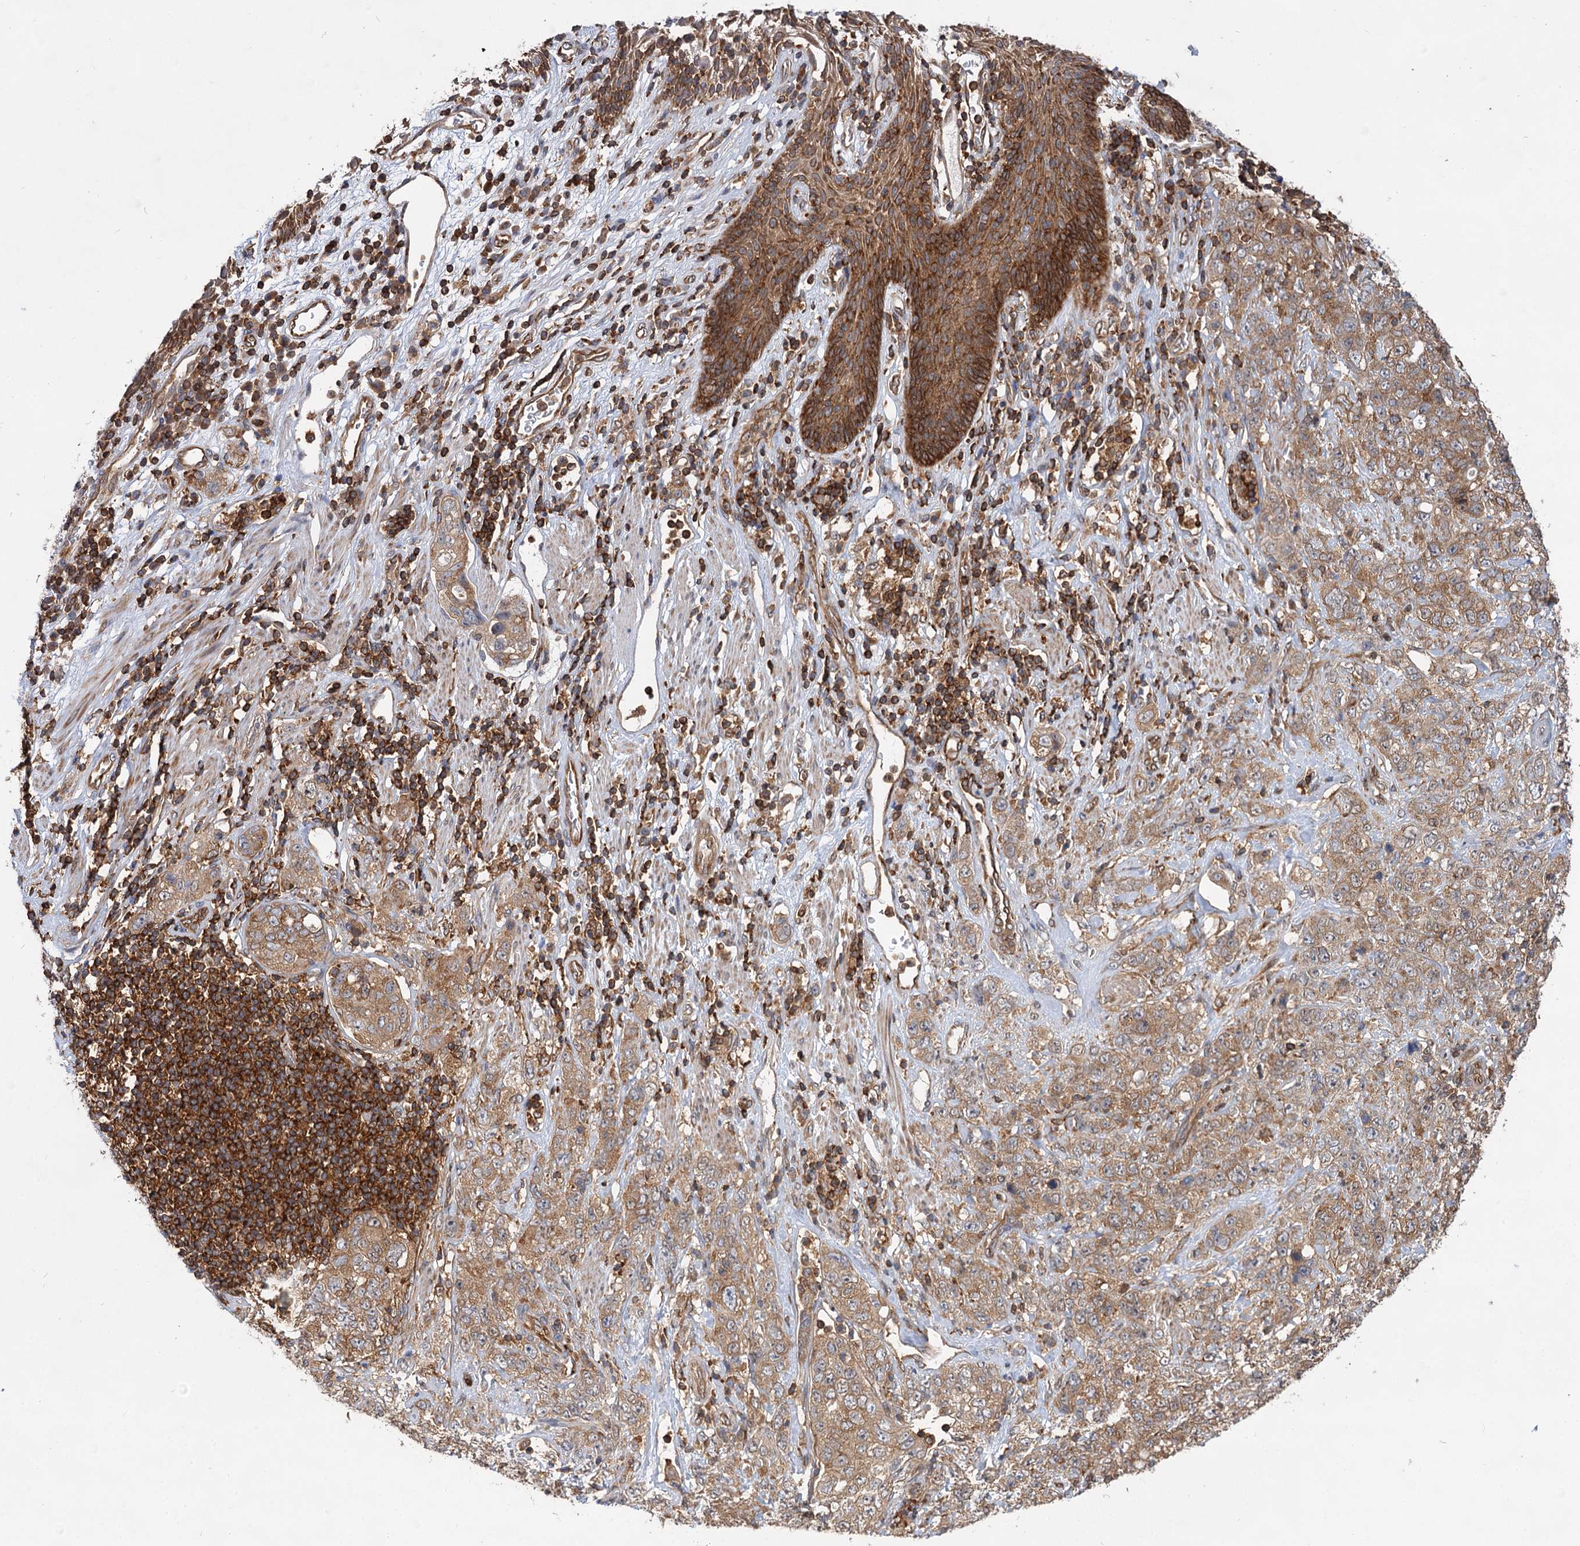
{"staining": {"intensity": "moderate", "quantity": ">75%", "location": "cytoplasmic/membranous"}, "tissue": "stomach cancer", "cell_type": "Tumor cells", "image_type": "cancer", "snomed": [{"axis": "morphology", "description": "Adenocarcinoma, NOS"}, {"axis": "topography", "description": "Stomach"}], "caption": "DAB immunohistochemical staining of stomach cancer shows moderate cytoplasmic/membranous protein staining in approximately >75% of tumor cells.", "gene": "PACS1", "patient": {"sex": "male", "age": 48}}